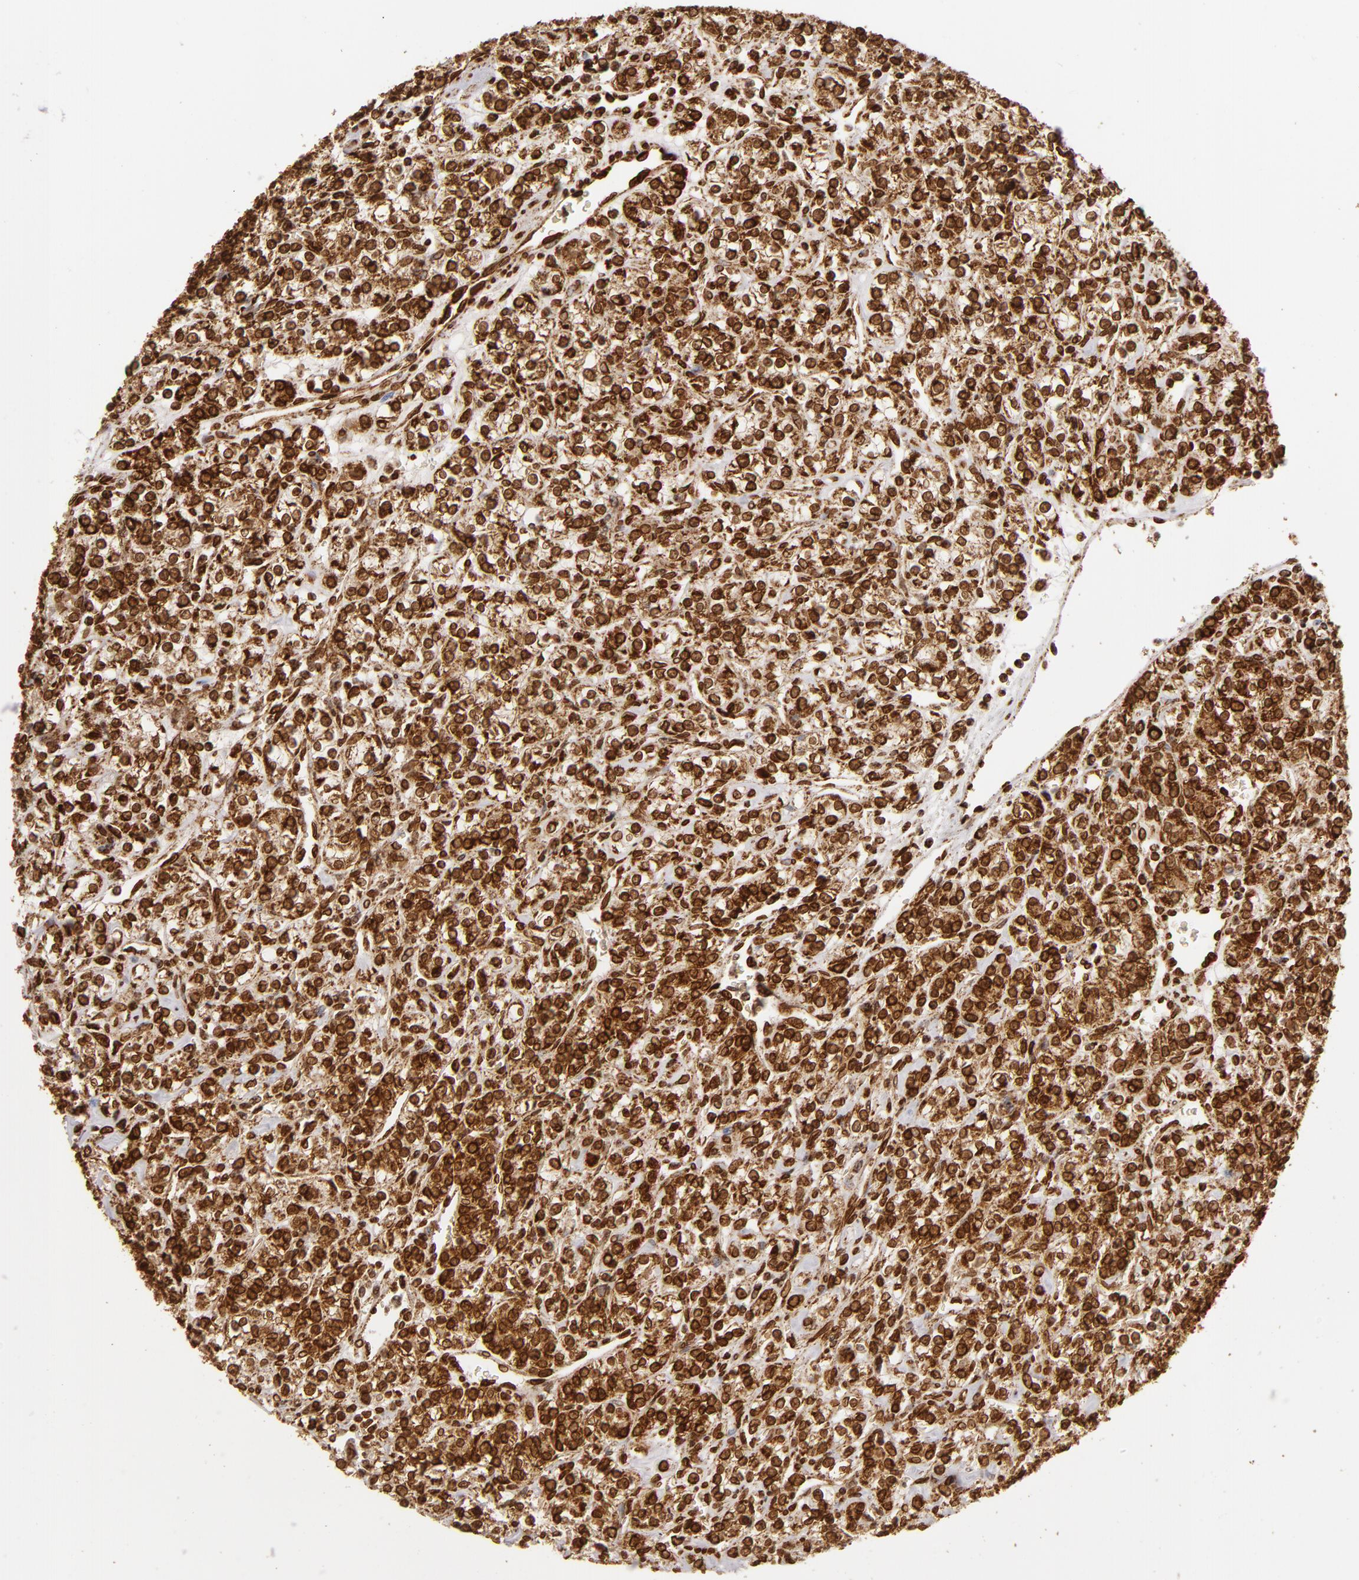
{"staining": {"intensity": "strong", "quantity": ">75%", "location": "nuclear"}, "tissue": "renal cancer", "cell_type": "Tumor cells", "image_type": "cancer", "snomed": [{"axis": "morphology", "description": "Adenocarcinoma, NOS"}, {"axis": "topography", "description": "Kidney"}], "caption": "Renal adenocarcinoma stained with a brown dye demonstrates strong nuclear positive staining in approximately >75% of tumor cells.", "gene": "CUL3", "patient": {"sex": "male", "age": 77}}